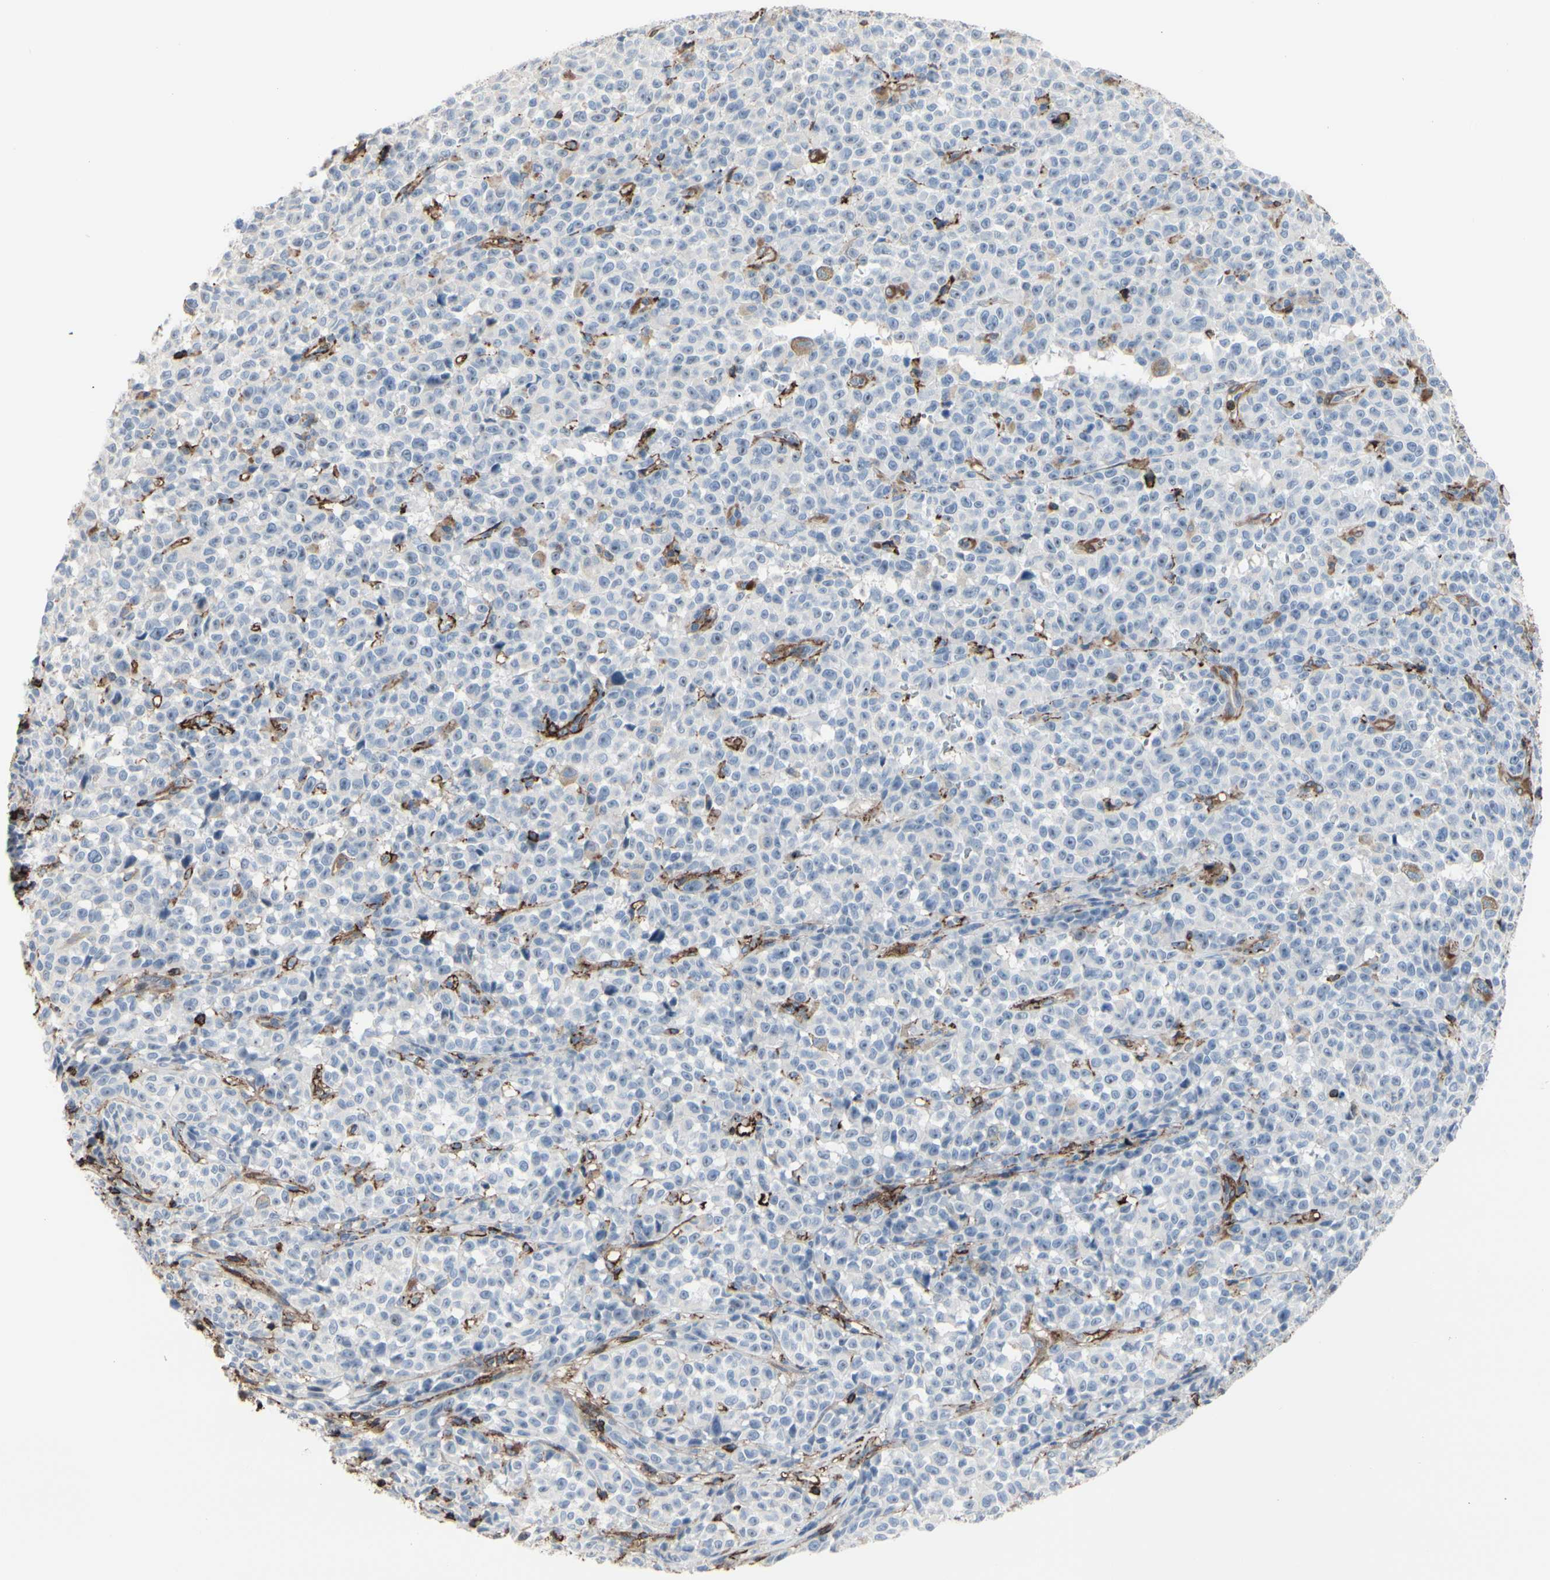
{"staining": {"intensity": "negative", "quantity": "none", "location": "none"}, "tissue": "melanoma", "cell_type": "Tumor cells", "image_type": "cancer", "snomed": [{"axis": "morphology", "description": "Malignant melanoma, NOS"}, {"axis": "topography", "description": "Skin"}], "caption": "Immunohistochemistry (IHC) photomicrograph of melanoma stained for a protein (brown), which displays no staining in tumor cells. (IHC, brightfield microscopy, high magnification).", "gene": "ANXA6", "patient": {"sex": "female", "age": 82}}